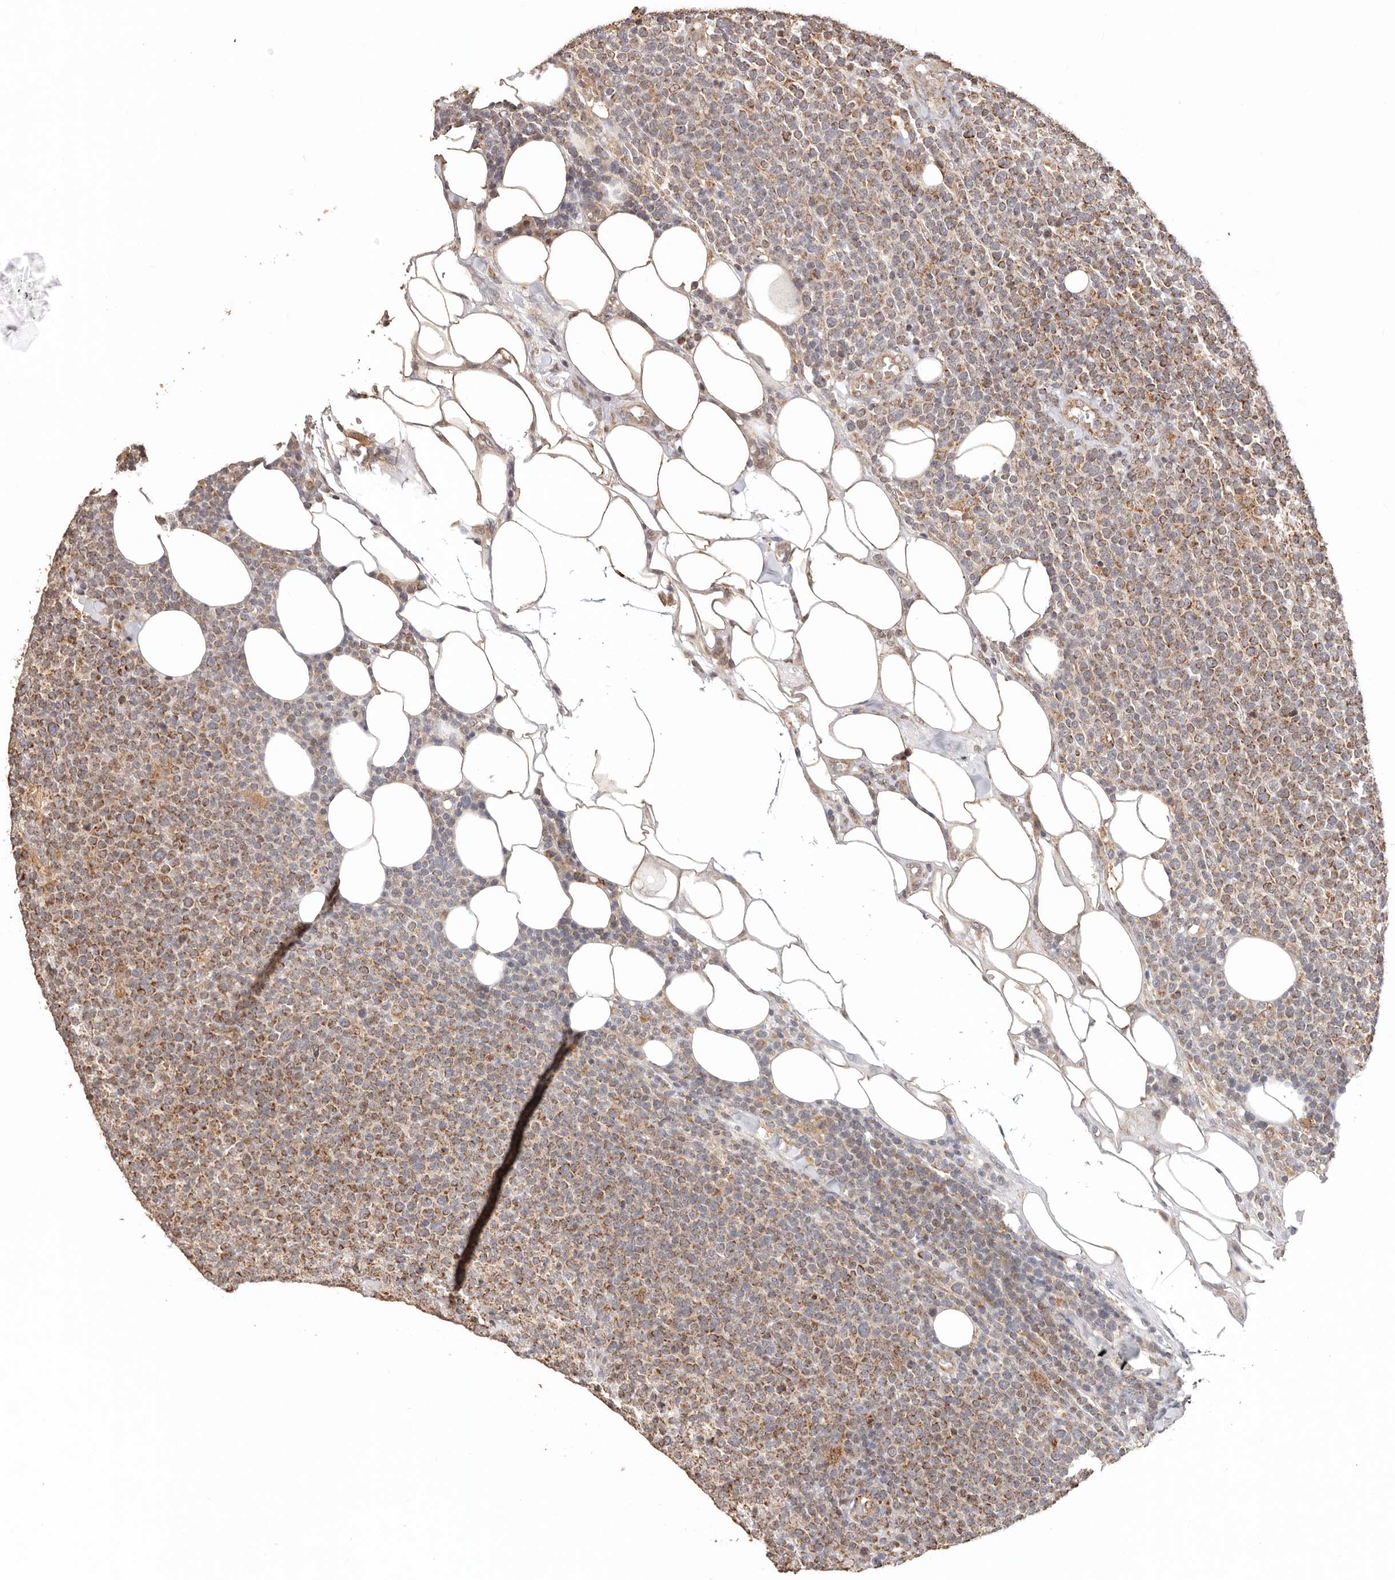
{"staining": {"intensity": "moderate", "quantity": ">75%", "location": "cytoplasmic/membranous"}, "tissue": "lymphoma", "cell_type": "Tumor cells", "image_type": "cancer", "snomed": [{"axis": "morphology", "description": "Malignant lymphoma, non-Hodgkin's type, High grade"}, {"axis": "topography", "description": "Lymph node"}], "caption": "Protein staining exhibits moderate cytoplasmic/membranous staining in about >75% of tumor cells in high-grade malignant lymphoma, non-Hodgkin's type. The protein is shown in brown color, while the nuclei are stained blue.", "gene": "NDUFB11", "patient": {"sex": "male", "age": 61}}